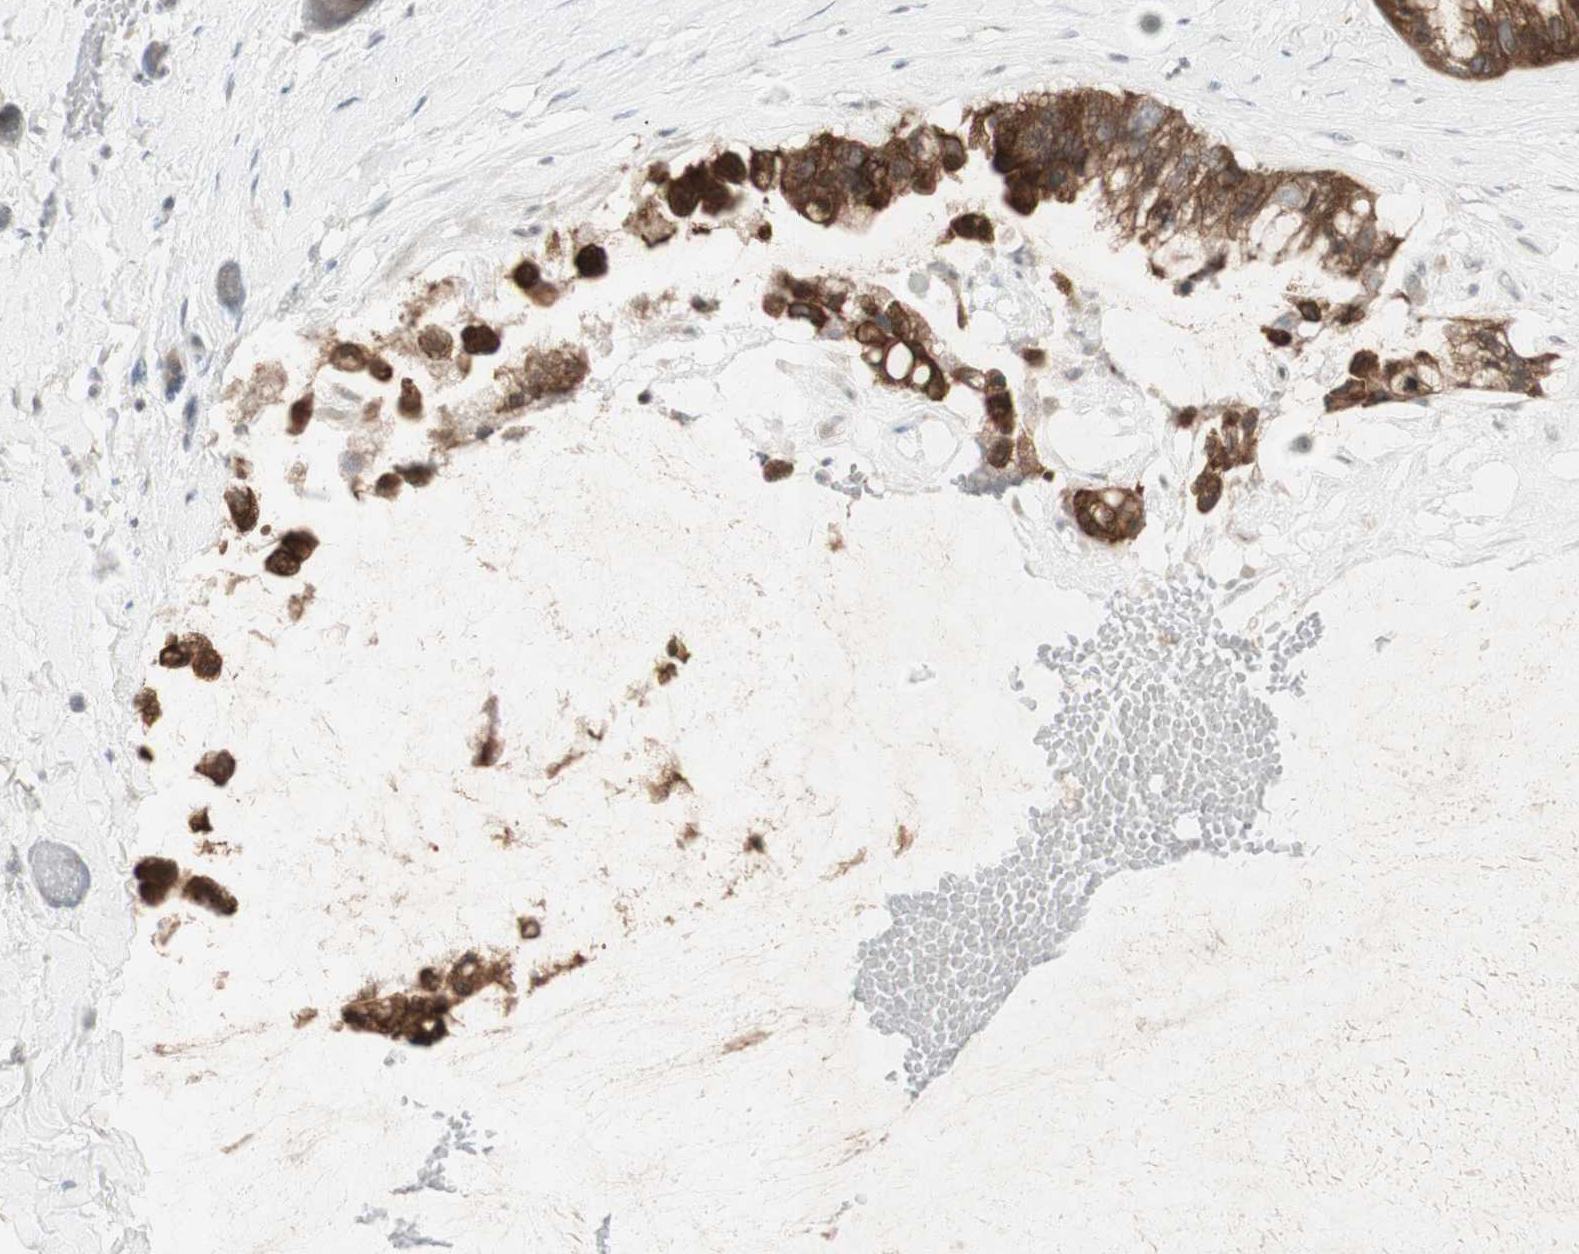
{"staining": {"intensity": "moderate", "quantity": ">75%", "location": "cytoplasmic/membranous"}, "tissue": "ovarian cancer", "cell_type": "Tumor cells", "image_type": "cancer", "snomed": [{"axis": "morphology", "description": "Cystadenocarcinoma, mucinous, NOS"}, {"axis": "topography", "description": "Ovary"}], "caption": "DAB immunohistochemical staining of human mucinous cystadenocarcinoma (ovarian) reveals moderate cytoplasmic/membranous protein positivity in about >75% of tumor cells.", "gene": "C1orf116", "patient": {"sex": "female", "age": 39}}